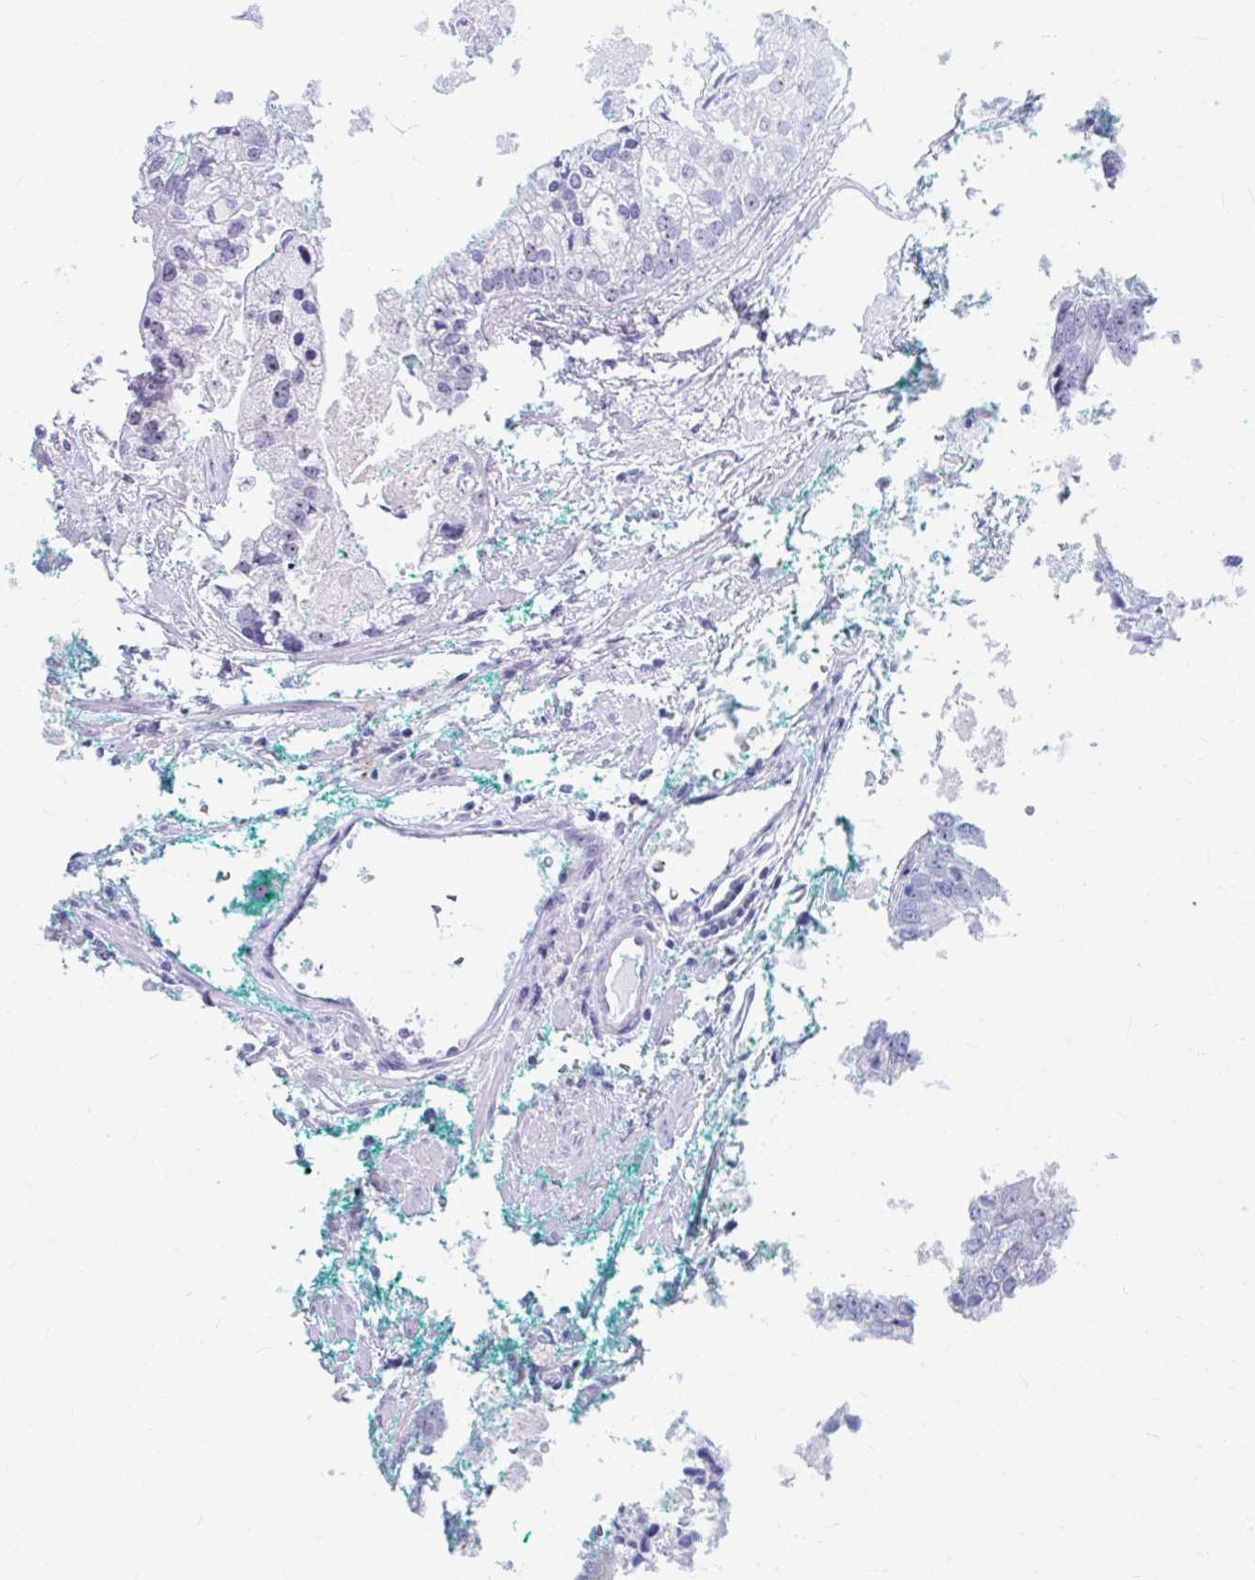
{"staining": {"intensity": "moderate", "quantity": "<25%", "location": "nuclear"}, "tissue": "prostate cancer", "cell_type": "Tumor cells", "image_type": "cancer", "snomed": [{"axis": "morphology", "description": "Adenocarcinoma, High grade"}, {"axis": "topography", "description": "Prostate"}], "caption": "A histopathology image of human high-grade adenocarcinoma (prostate) stained for a protein reveals moderate nuclear brown staining in tumor cells. (DAB IHC, brown staining for protein, blue staining for nuclei).", "gene": "FTSJ3", "patient": {"sex": "male", "age": 62}}